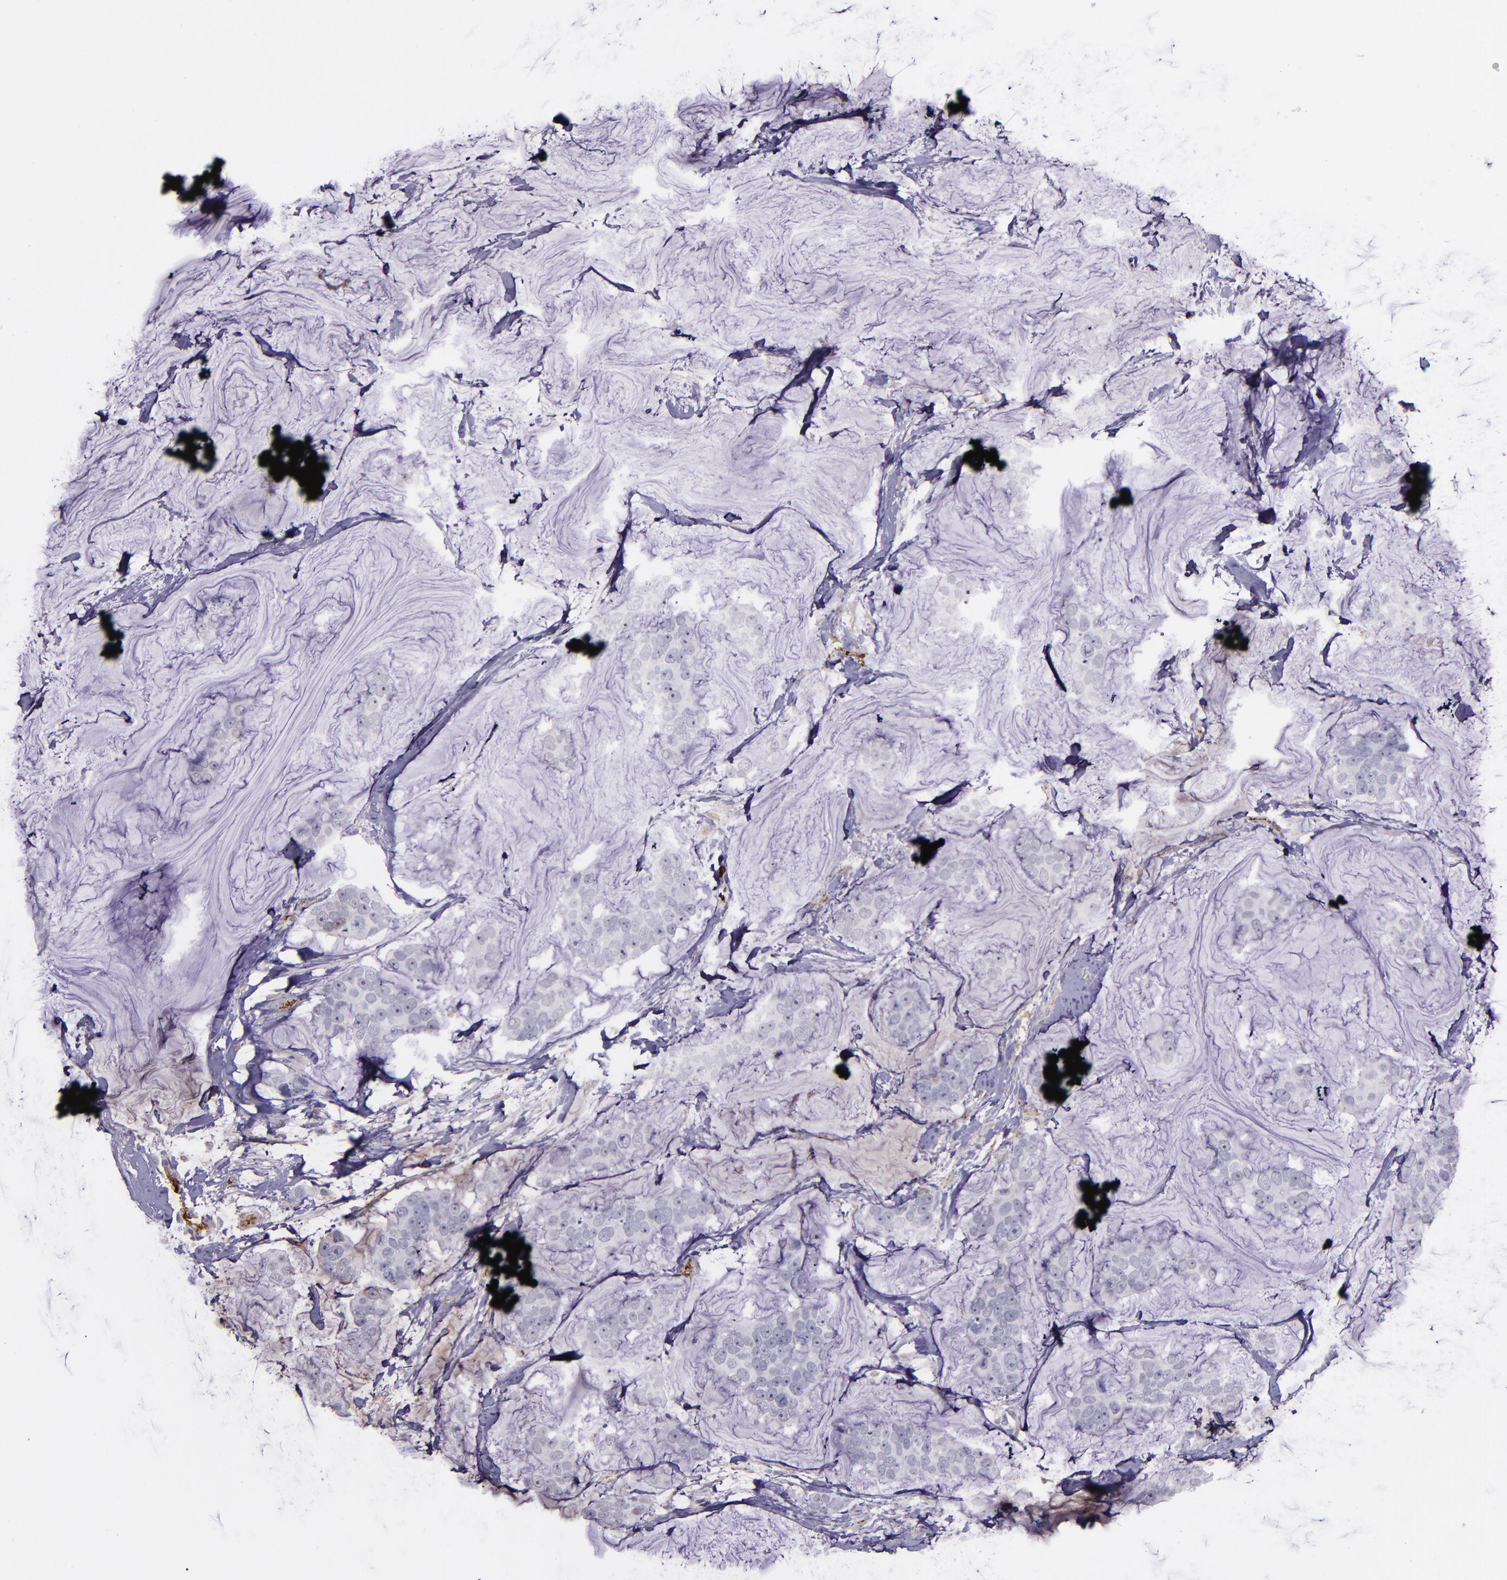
{"staining": {"intensity": "negative", "quantity": "none", "location": "none"}, "tissue": "breast cancer", "cell_type": "Tumor cells", "image_type": "cancer", "snomed": [{"axis": "morphology", "description": "Normal tissue, NOS"}, {"axis": "morphology", "description": "Duct carcinoma"}, {"axis": "topography", "description": "Breast"}], "caption": "This is a micrograph of IHC staining of invasive ductal carcinoma (breast), which shows no staining in tumor cells. Nuclei are stained in blue.", "gene": "A2M", "patient": {"sex": "female", "age": 50}}